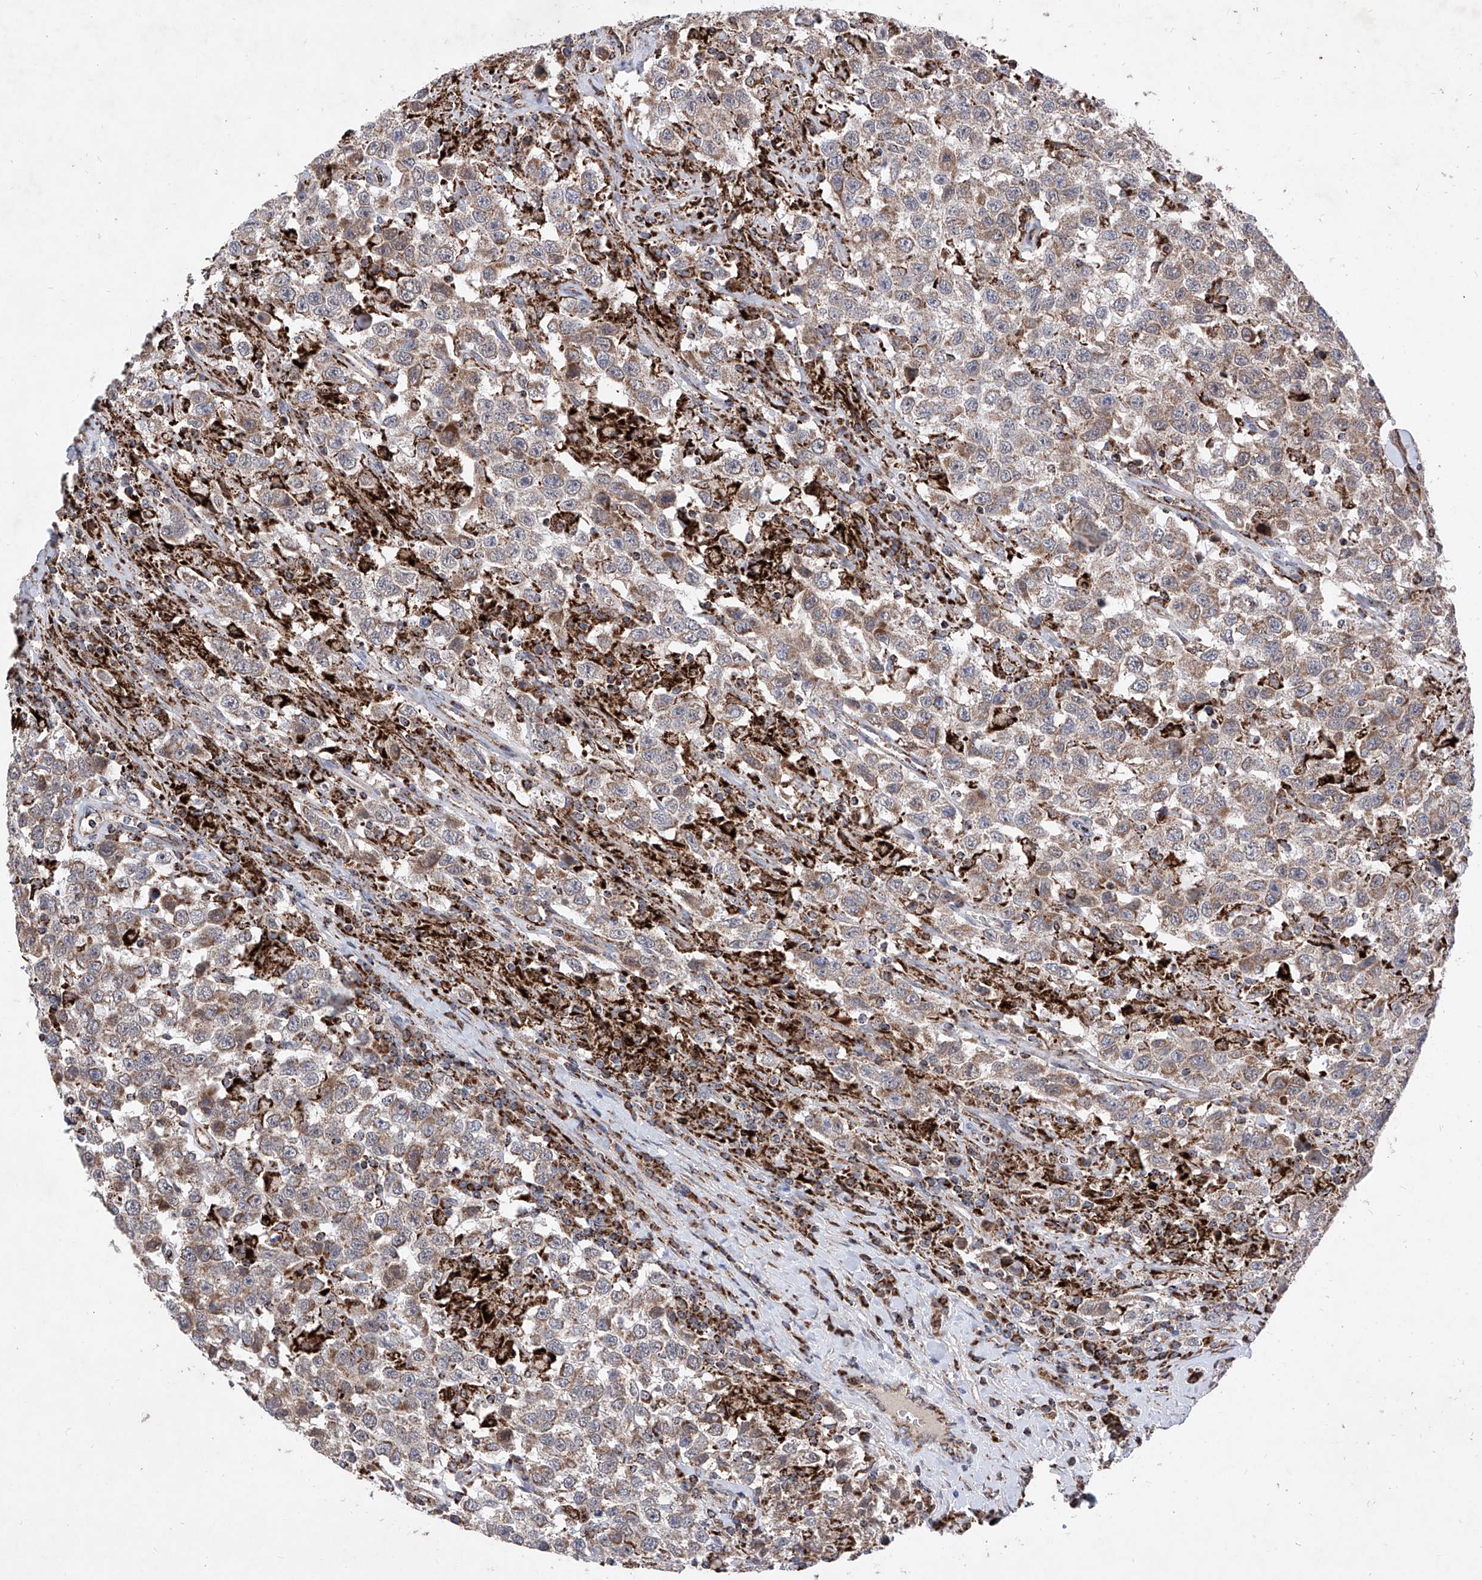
{"staining": {"intensity": "moderate", "quantity": ">75%", "location": "cytoplasmic/membranous"}, "tissue": "testis cancer", "cell_type": "Tumor cells", "image_type": "cancer", "snomed": [{"axis": "morphology", "description": "Seminoma, NOS"}, {"axis": "topography", "description": "Testis"}], "caption": "High-power microscopy captured an IHC photomicrograph of testis cancer, revealing moderate cytoplasmic/membranous expression in about >75% of tumor cells.", "gene": "SEMA6A", "patient": {"sex": "male", "age": 41}}